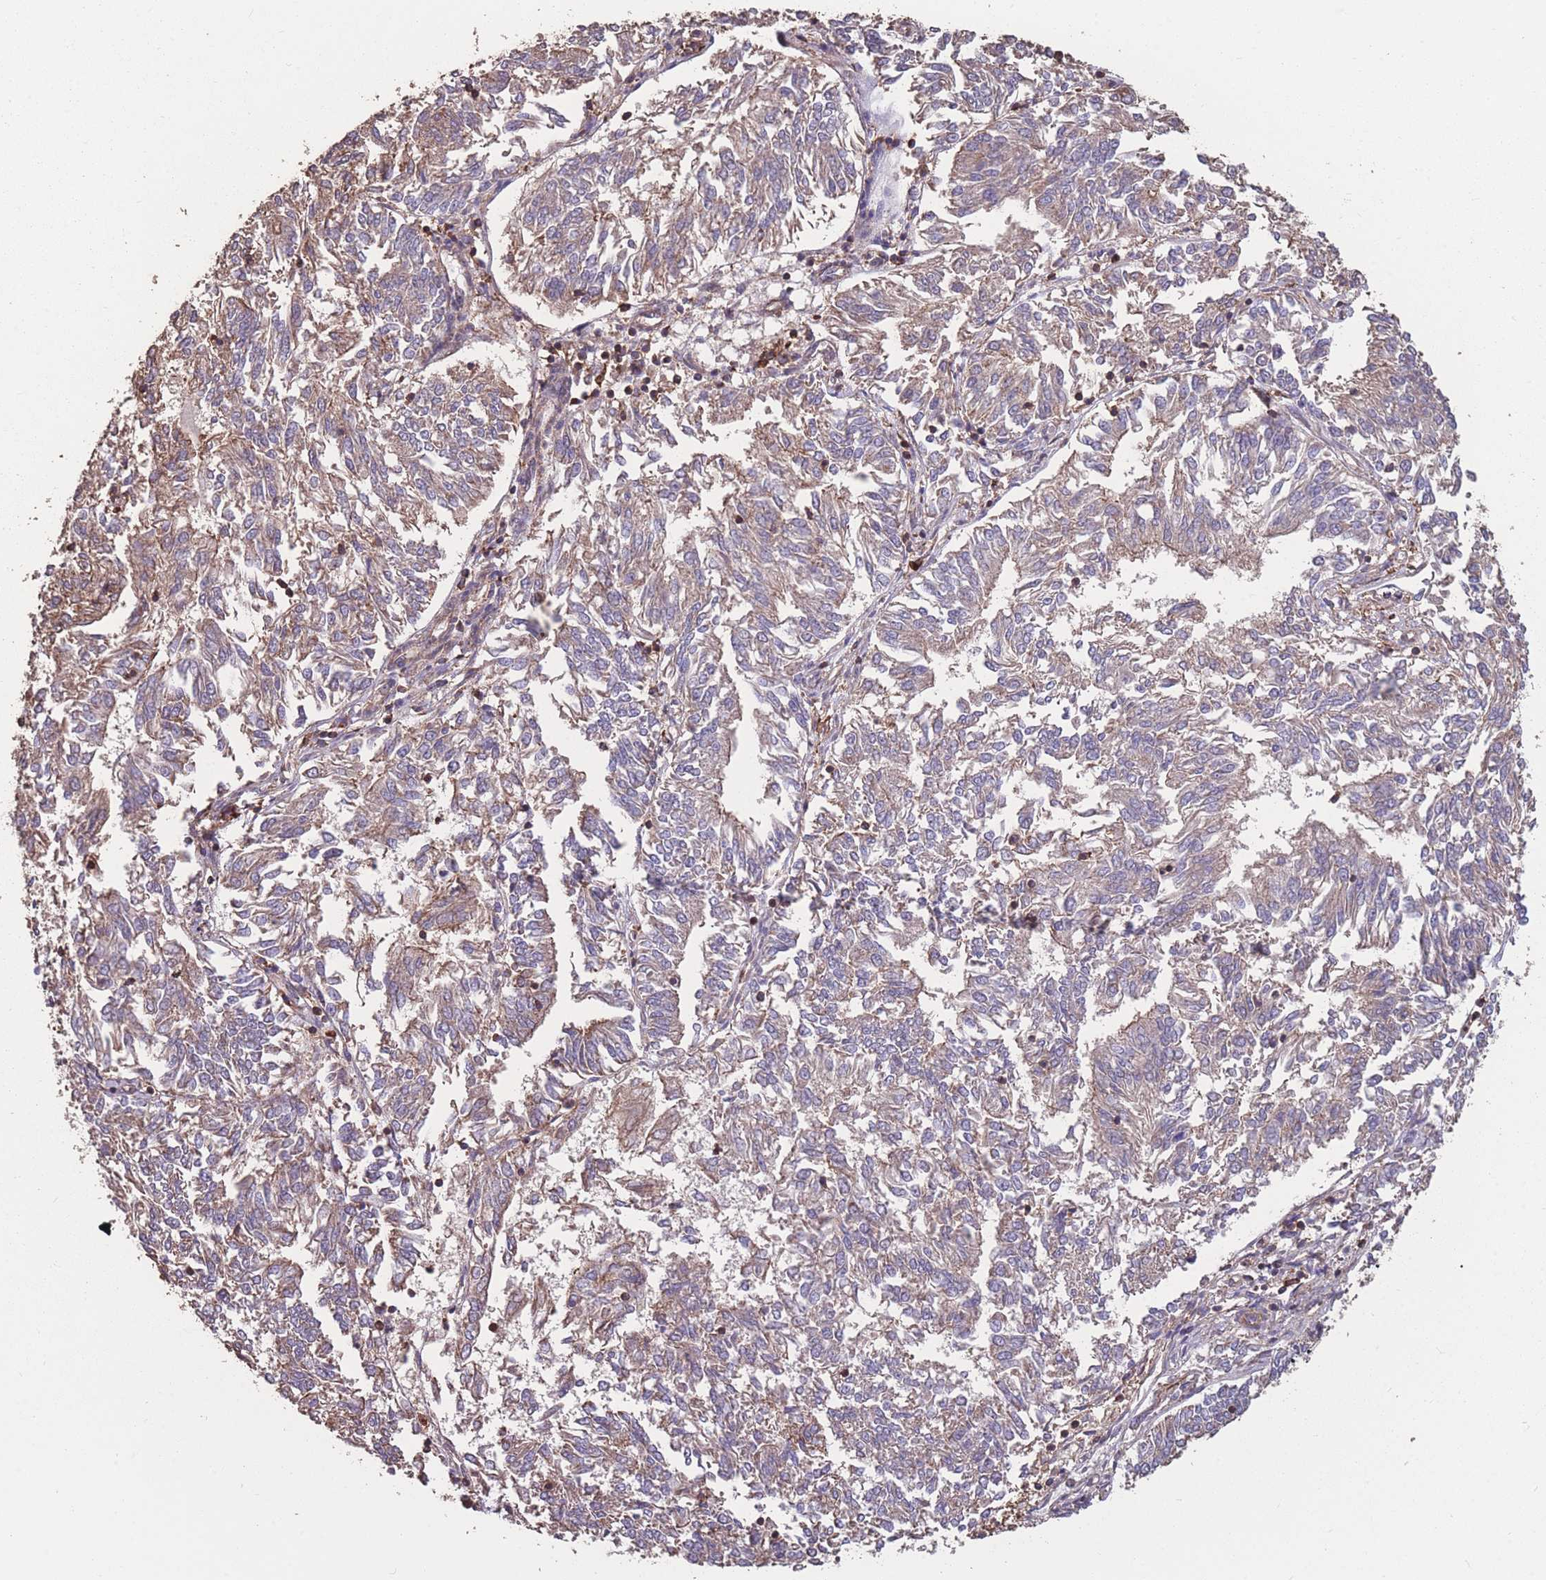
{"staining": {"intensity": "weak", "quantity": "25%-75%", "location": "cytoplasmic/membranous"}, "tissue": "endometrial cancer", "cell_type": "Tumor cells", "image_type": "cancer", "snomed": [{"axis": "morphology", "description": "Adenocarcinoma, NOS"}, {"axis": "topography", "description": "Endometrium"}], "caption": "Tumor cells reveal low levels of weak cytoplasmic/membranous expression in approximately 25%-75% of cells in human endometrial cancer.", "gene": "NUDT21", "patient": {"sex": "female", "age": 58}}